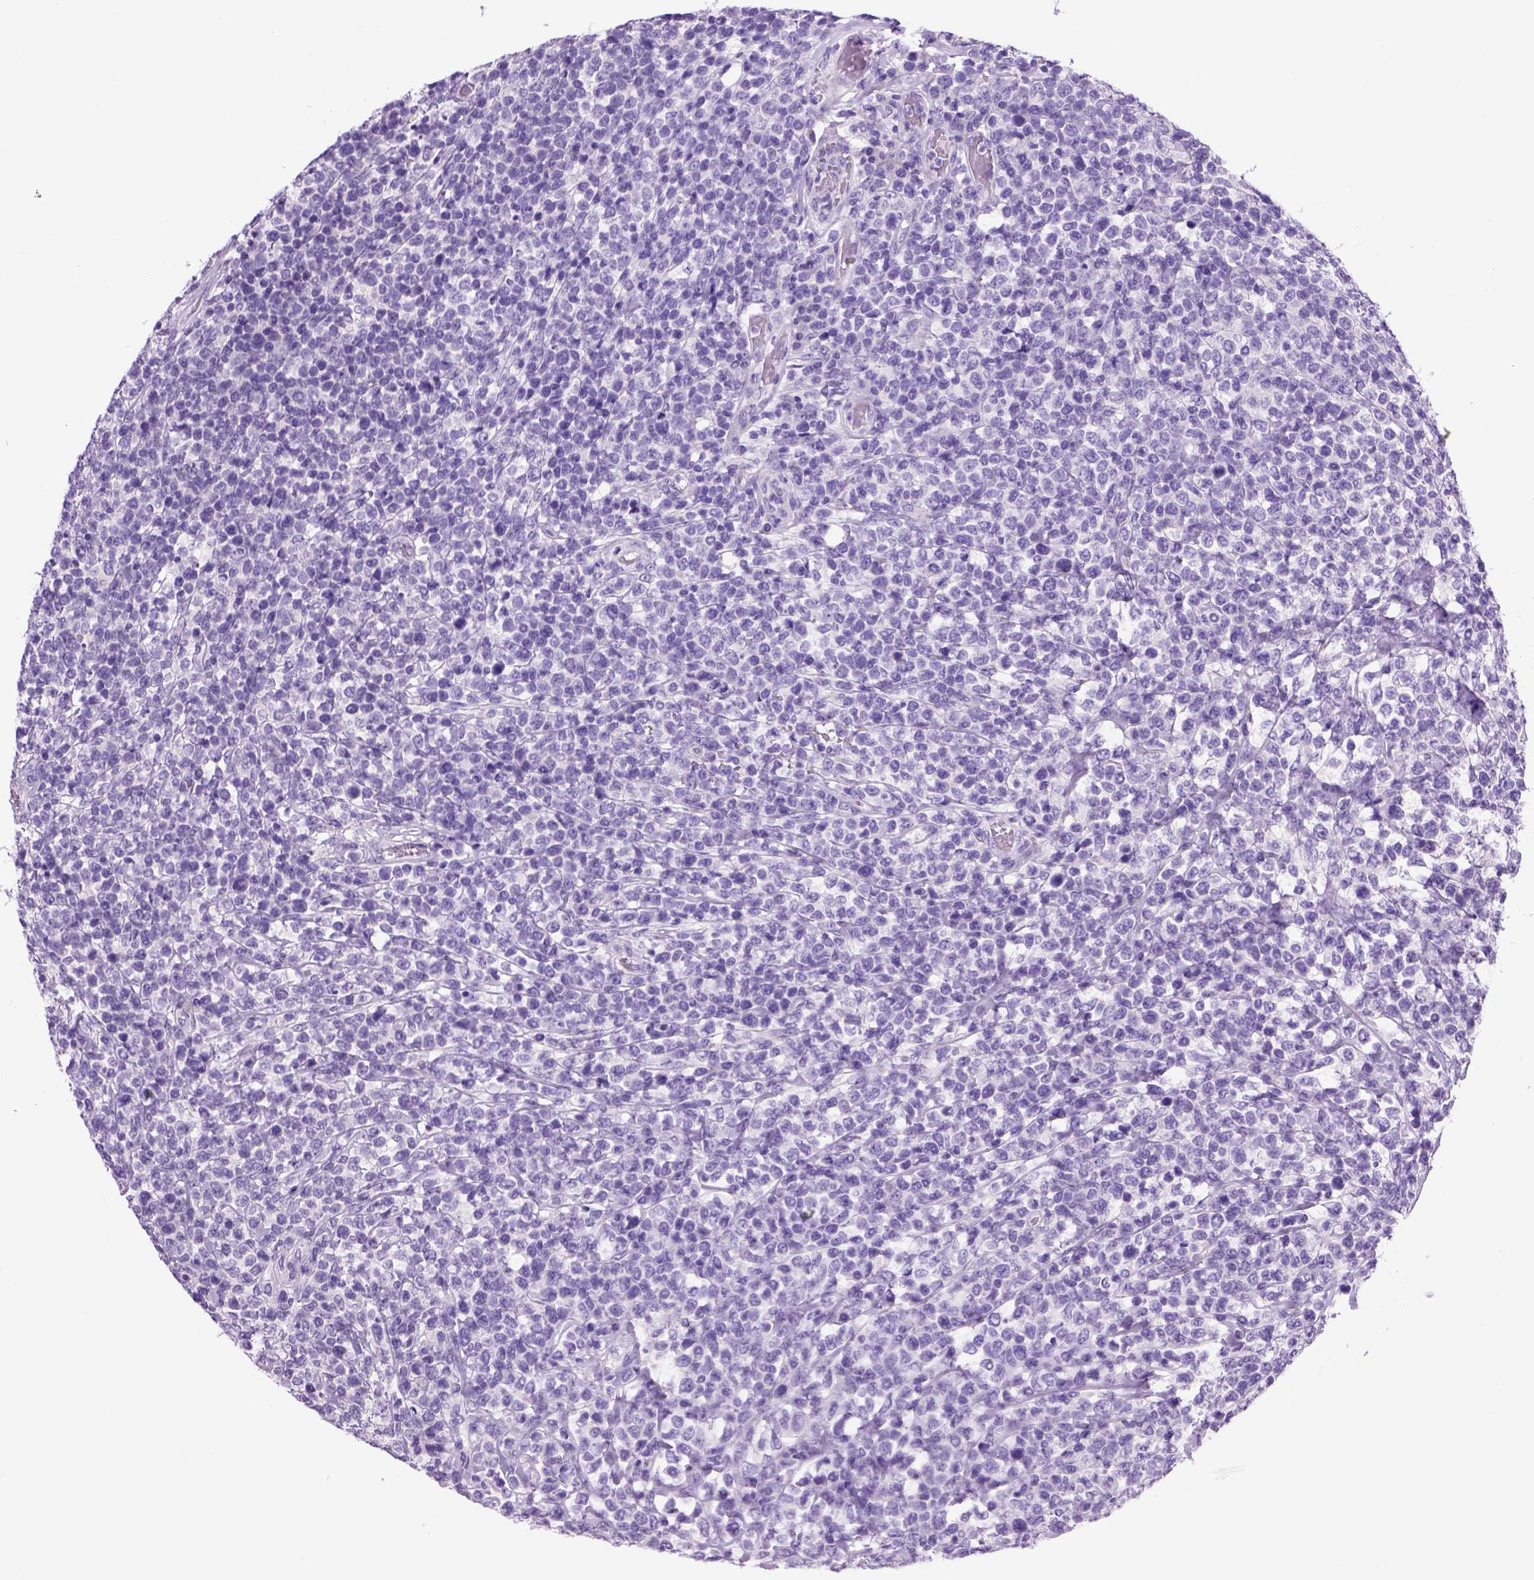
{"staining": {"intensity": "negative", "quantity": "none", "location": "none"}, "tissue": "lymphoma", "cell_type": "Tumor cells", "image_type": "cancer", "snomed": [{"axis": "morphology", "description": "Malignant lymphoma, non-Hodgkin's type, High grade"}, {"axis": "topography", "description": "Soft tissue"}], "caption": "This micrograph is of lymphoma stained with immunohistochemistry to label a protein in brown with the nuclei are counter-stained blue. There is no staining in tumor cells. (Brightfield microscopy of DAB IHC at high magnification).", "gene": "HHIPL2", "patient": {"sex": "female", "age": 56}}